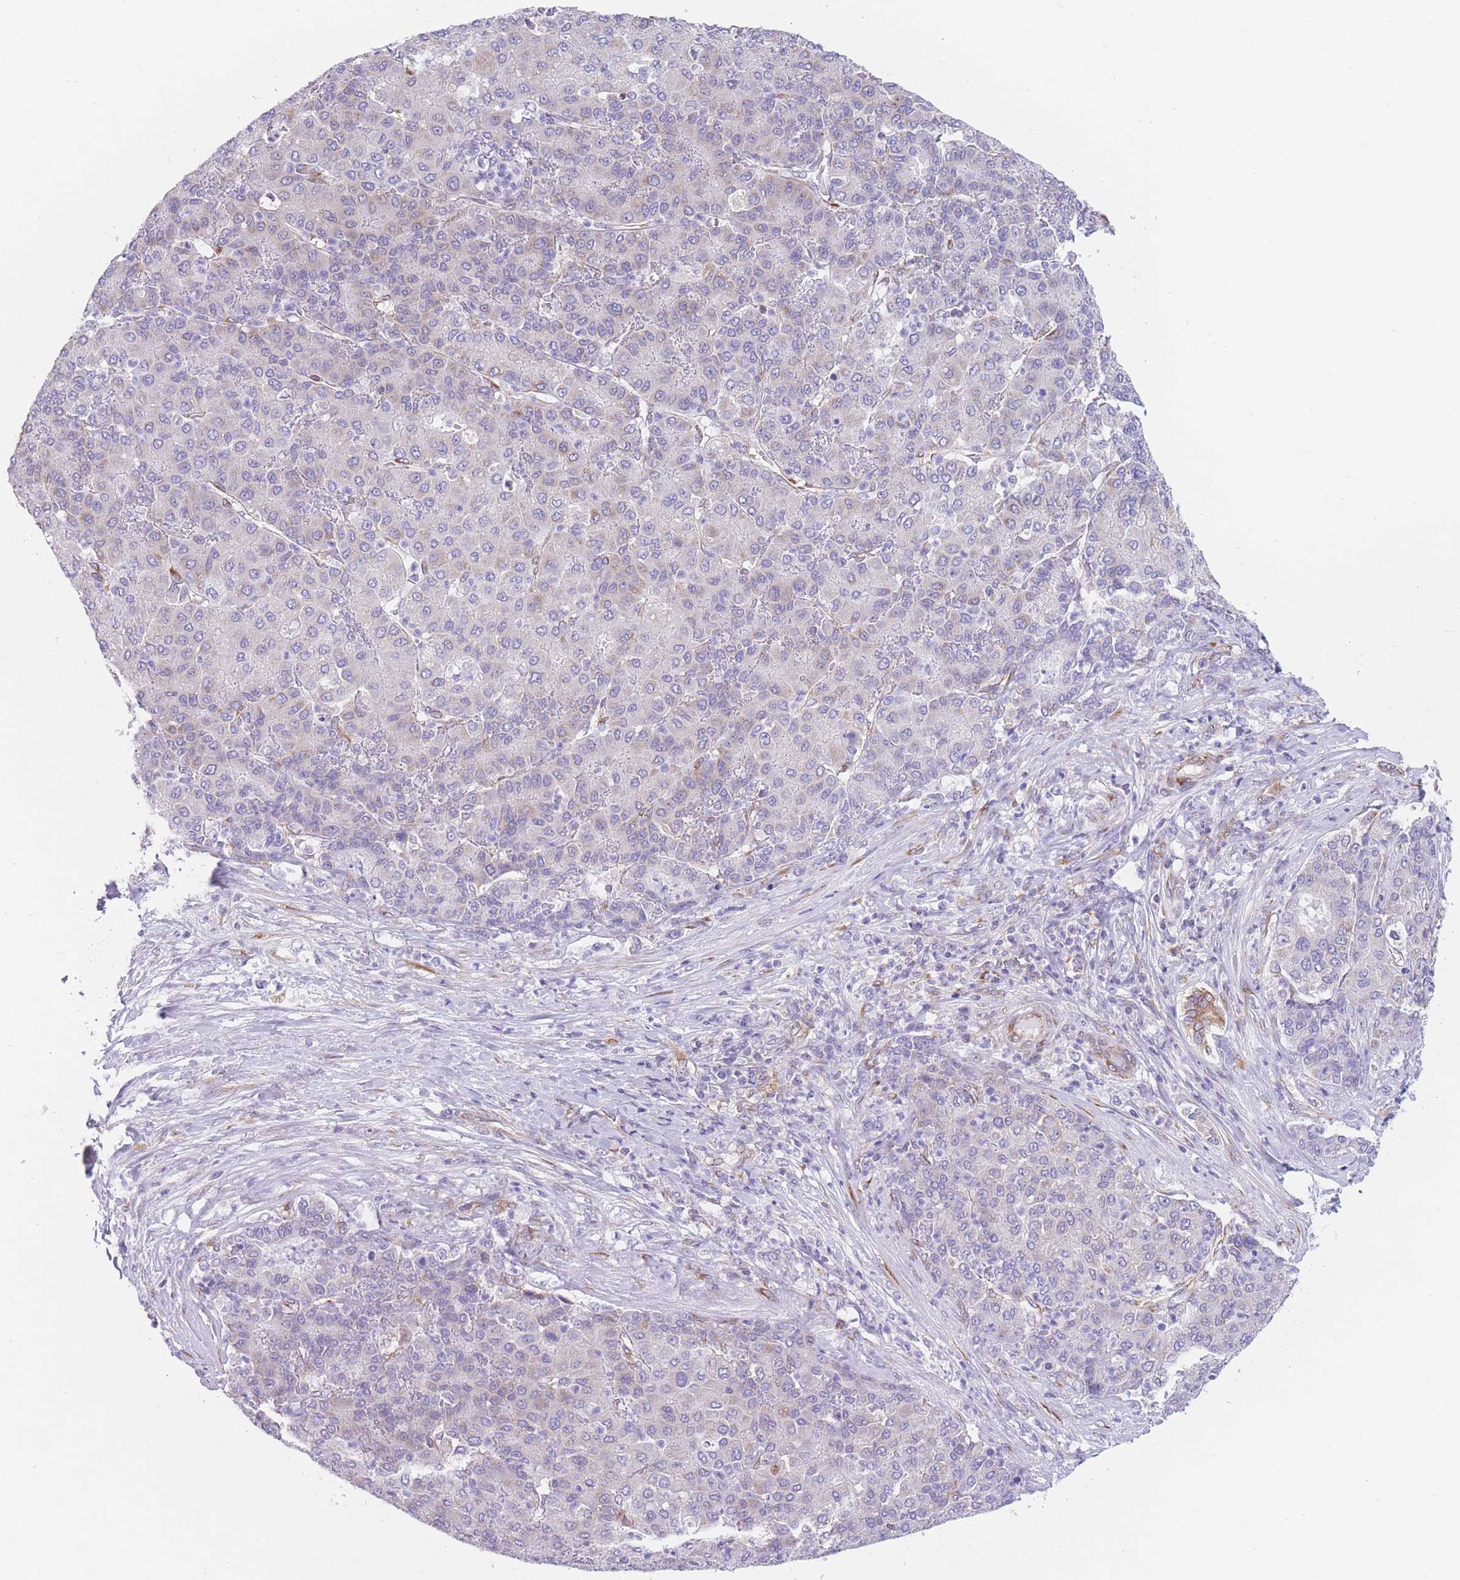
{"staining": {"intensity": "negative", "quantity": "none", "location": "none"}, "tissue": "liver cancer", "cell_type": "Tumor cells", "image_type": "cancer", "snomed": [{"axis": "morphology", "description": "Carcinoma, Hepatocellular, NOS"}, {"axis": "topography", "description": "Liver"}], "caption": "Immunohistochemistry (IHC) image of neoplastic tissue: liver hepatocellular carcinoma stained with DAB (3,3'-diaminobenzidine) shows no significant protein staining in tumor cells.", "gene": "AK9", "patient": {"sex": "male", "age": 65}}